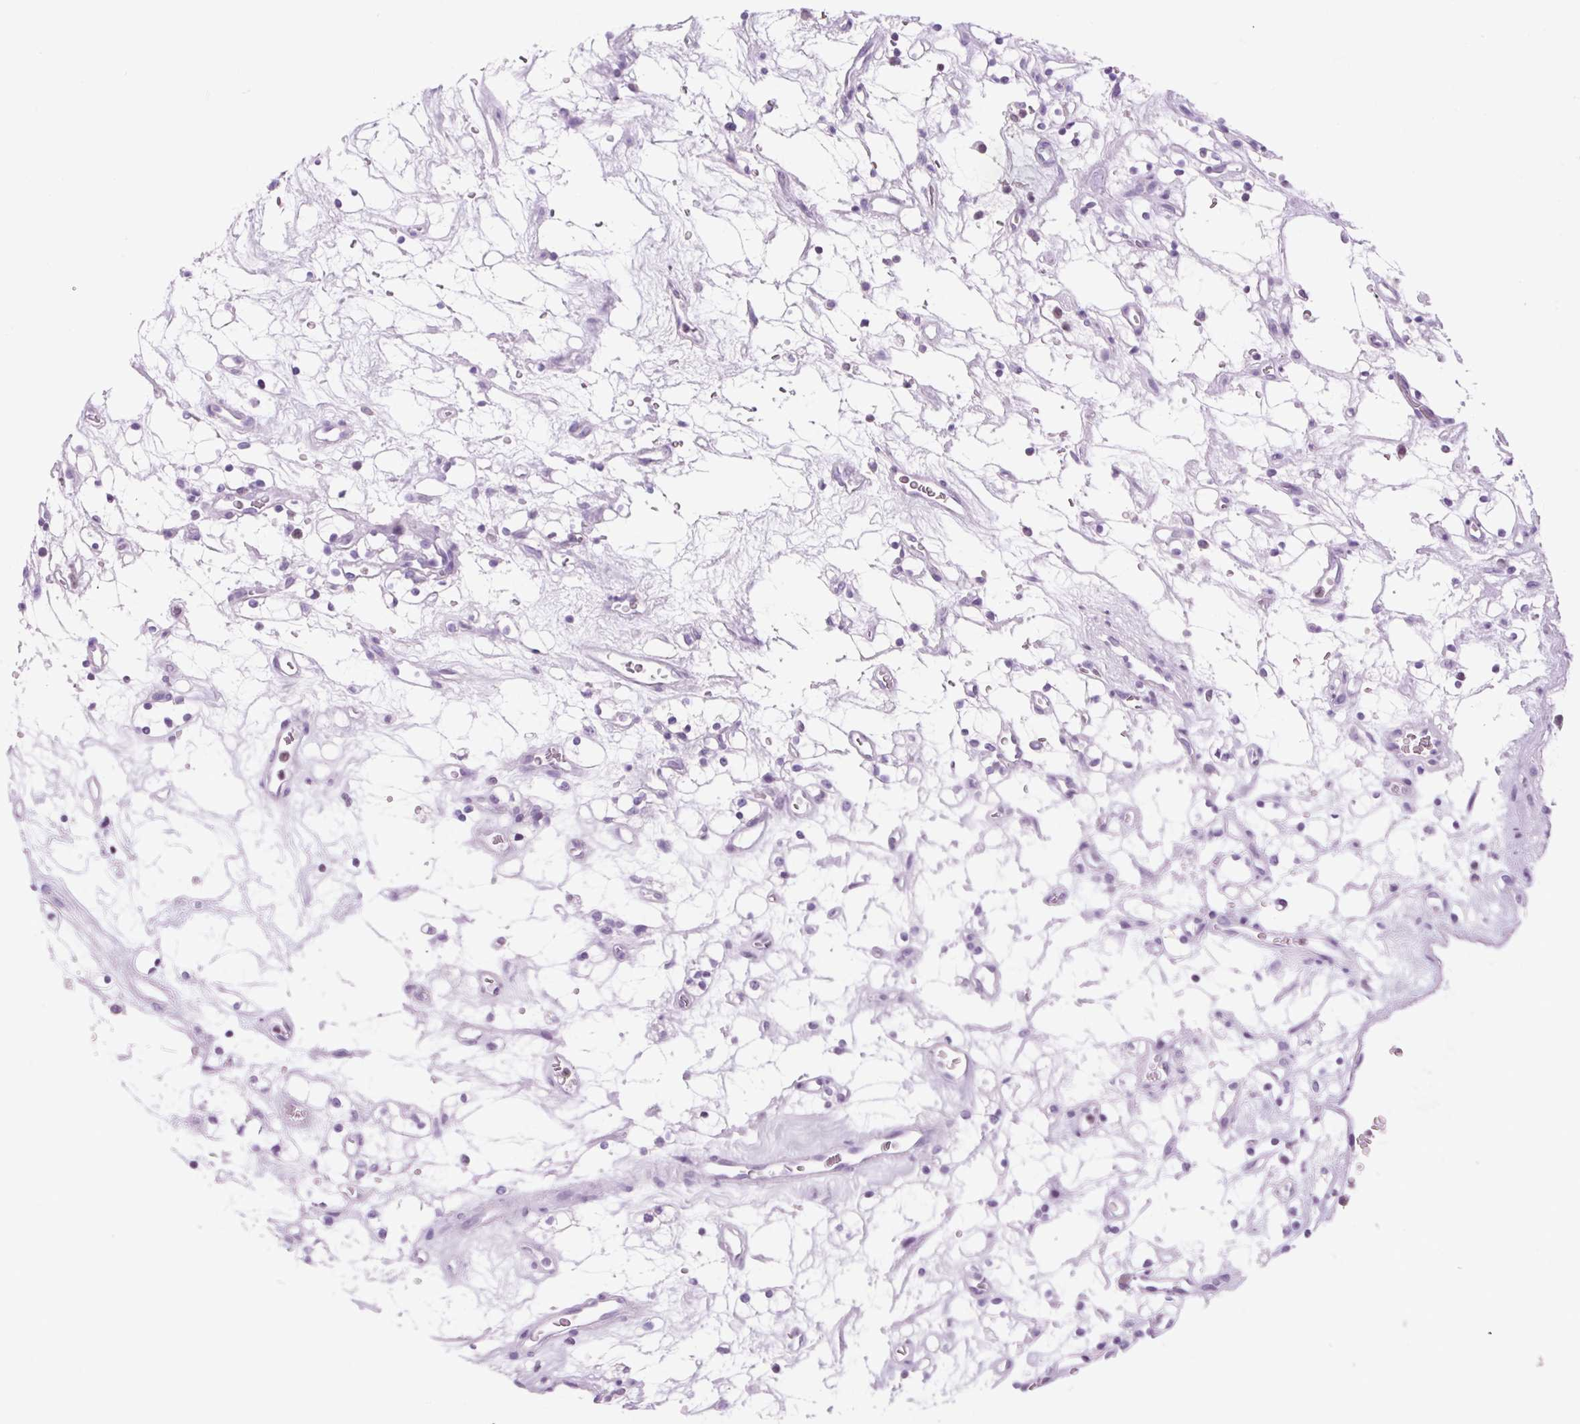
{"staining": {"intensity": "negative", "quantity": "none", "location": "none"}, "tissue": "renal cancer", "cell_type": "Tumor cells", "image_type": "cancer", "snomed": [{"axis": "morphology", "description": "Adenocarcinoma, NOS"}, {"axis": "topography", "description": "Kidney"}], "caption": "Immunohistochemical staining of human renal adenocarcinoma exhibits no significant positivity in tumor cells.", "gene": "VPREB1", "patient": {"sex": "female", "age": 69}}